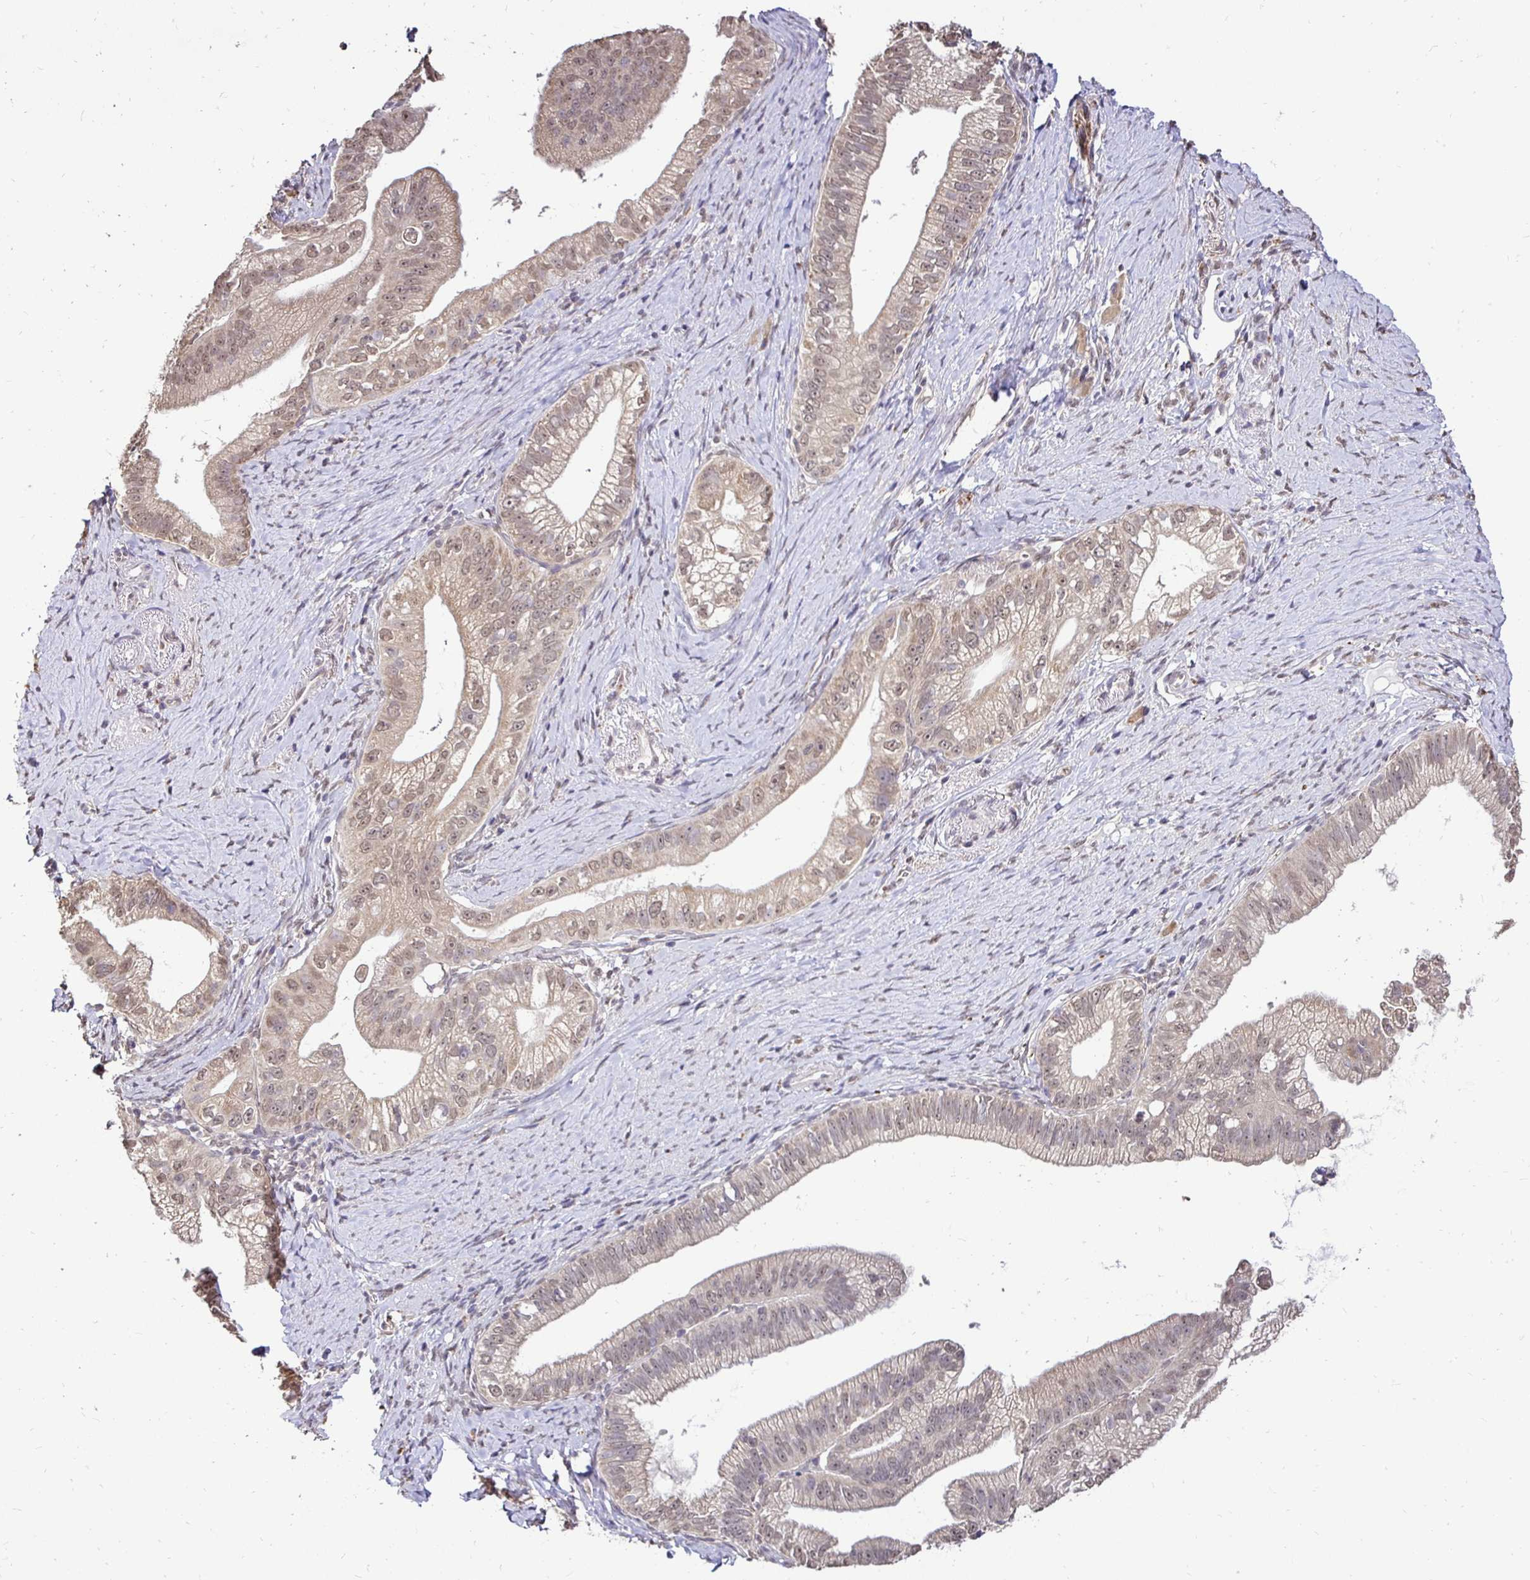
{"staining": {"intensity": "weak", "quantity": ">75%", "location": "cytoplasmic/membranous,nuclear"}, "tissue": "pancreatic cancer", "cell_type": "Tumor cells", "image_type": "cancer", "snomed": [{"axis": "morphology", "description": "Adenocarcinoma, NOS"}, {"axis": "topography", "description": "Pancreas"}], "caption": "A brown stain highlights weak cytoplasmic/membranous and nuclear expression of a protein in human pancreatic cancer (adenocarcinoma) tumor cells.", "gene": "RHEBL1", "patient": {"sex": "male", "age": 70}}